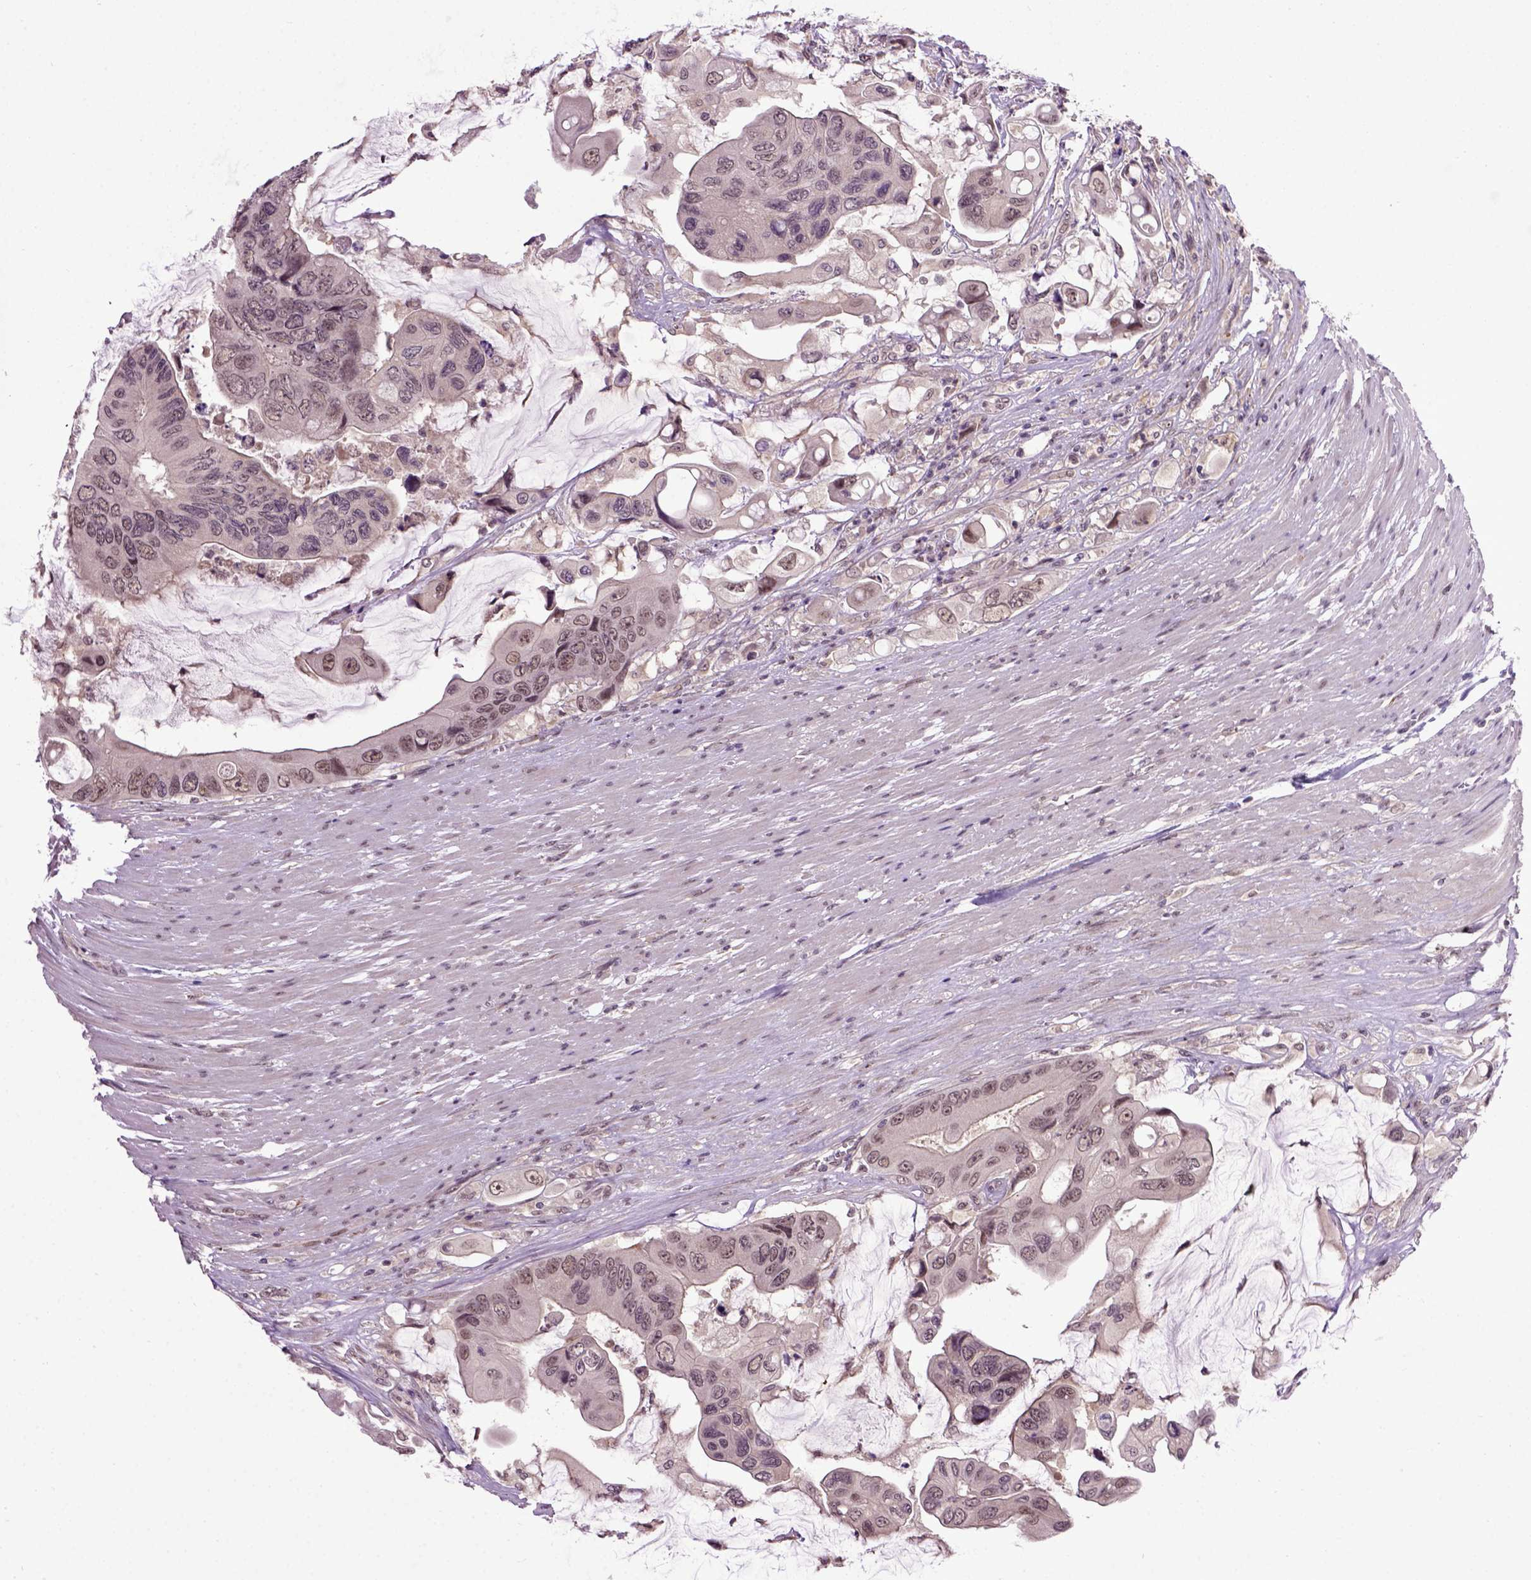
{"staining": {"intensity": "negative", "quantity": "none", "location": "none"}, "tissue": "colorectal cancer", "cell_type": "Tumor cells", "image_type": "cancer", "snomed": [{"axis": "morphology", "description": "Adenocarcinoma, NOS"}, {"axis": "topography", "description": "Rectum"}], "caption": "This is an immunohistochemistry image of colorectal cancer. There is no staining in tumor cells.", "gene": "RAB43", "patient": {"sex": "male", "age": 63}}